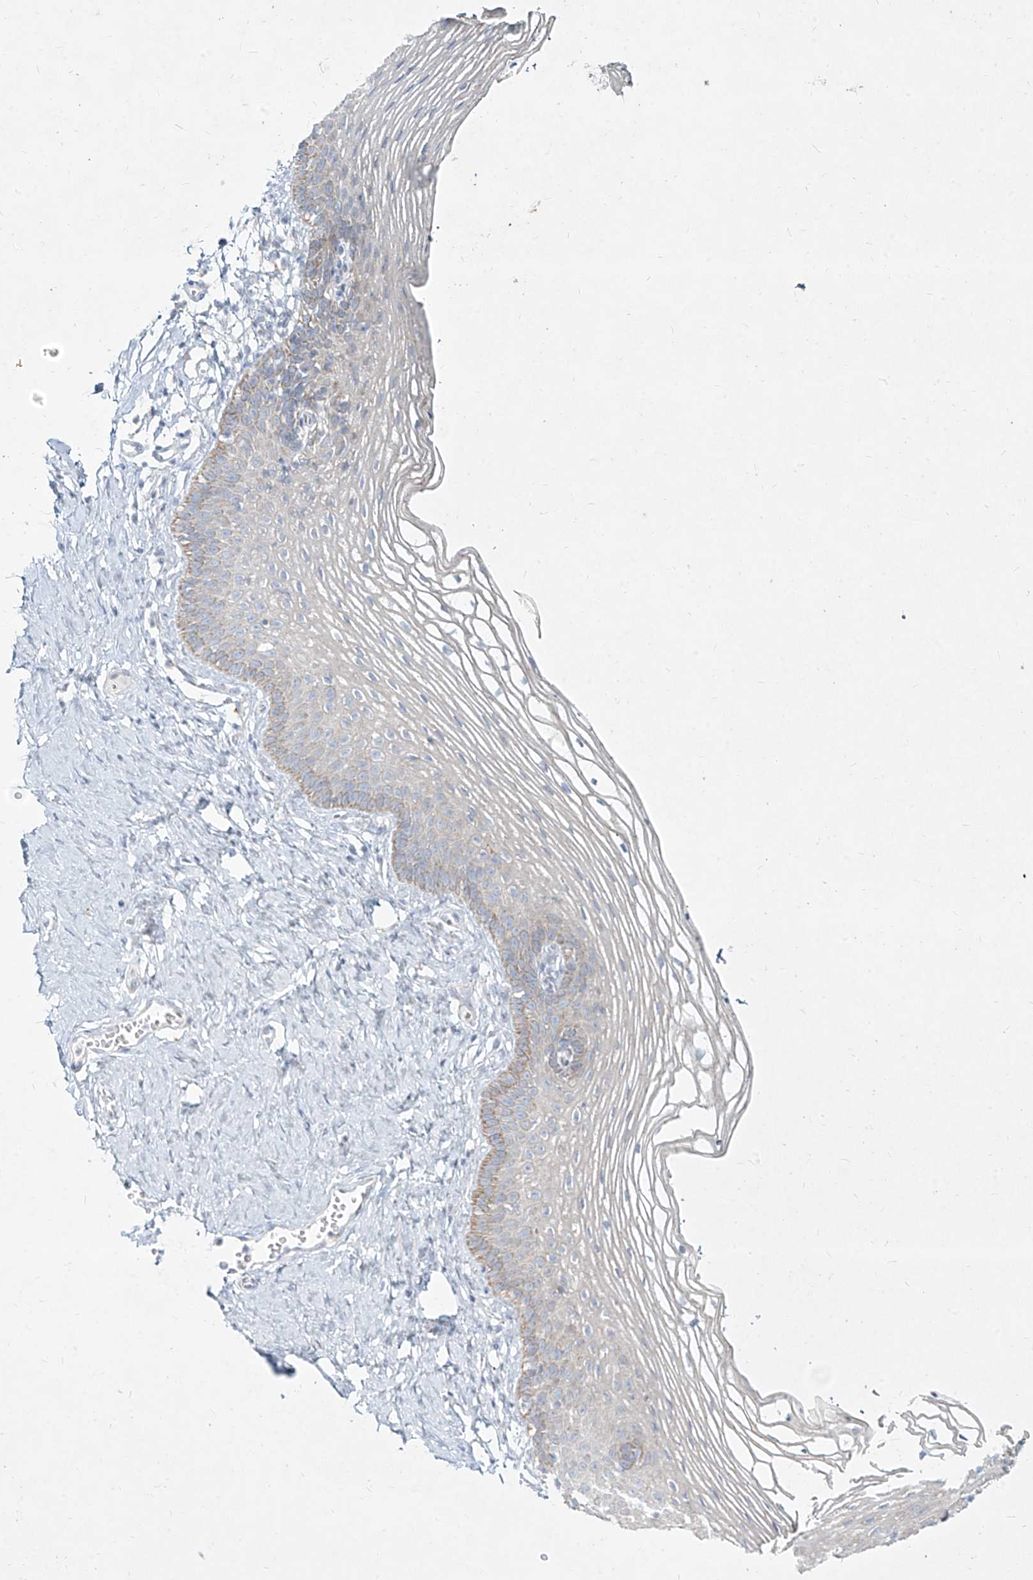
{"staining": {"intensity": "weak", "quantity": "<25%", "location": "cytoplasmic/membranous"}, "tissue": "vagina", "cell_type": "Squamous epithelial cells", "image_type": "normal", "snomed": [{"axis": "morphology", "description": "Normal tissue, NOS"}, {"axis": "topography", "description": "Vagina"}], "caption": "Immunohistochemistry micrograph of benign vagina: human vagina stained with DAB displays no significant protein staining in squamous epithelial cells.", "gene": "MTX2", "patient": {"sex": "female", "age": 32}}